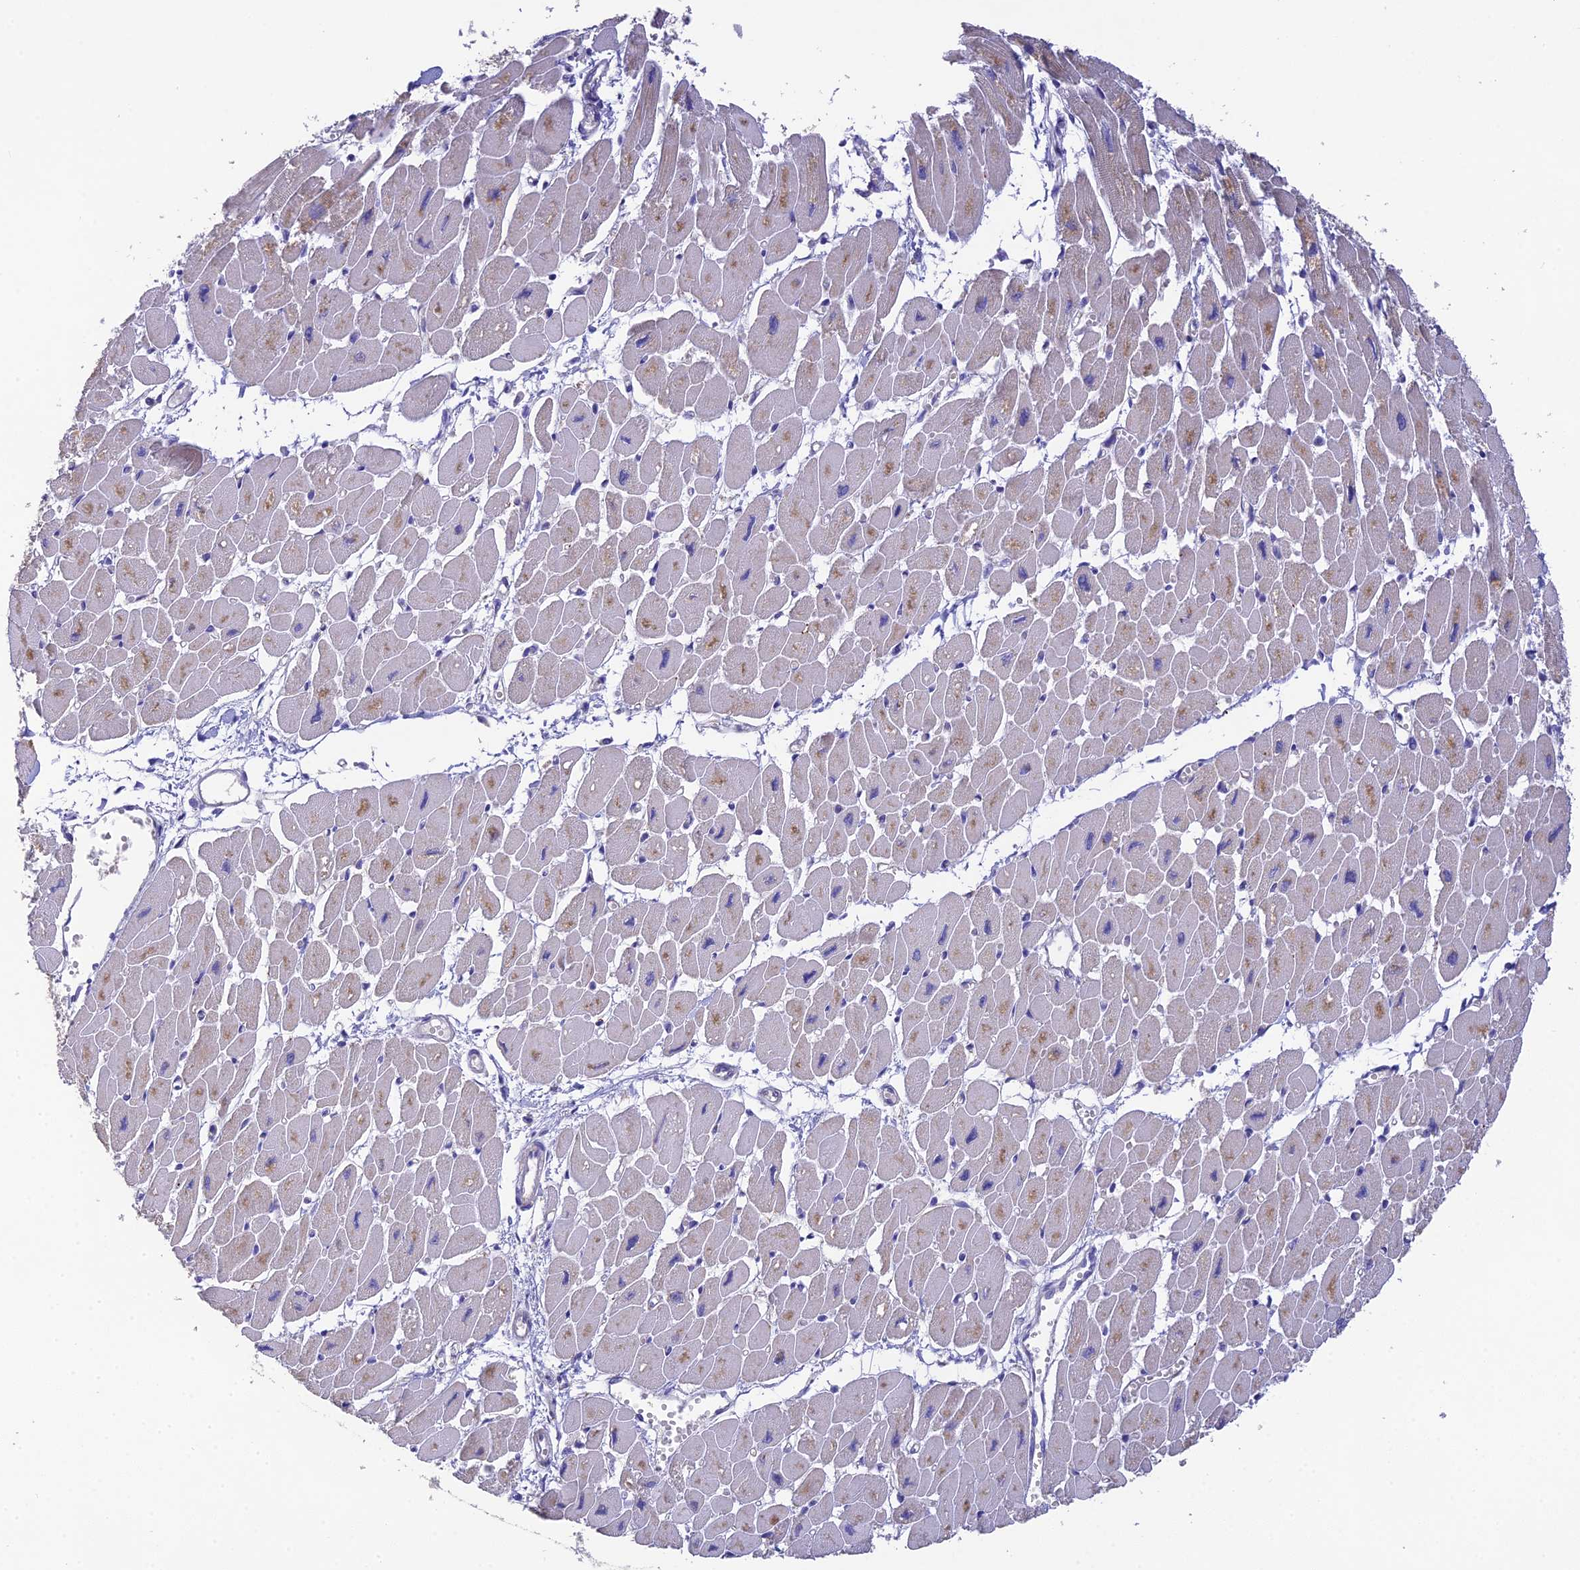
{"staining": {"intensity": "weak", "quantity": "<25%", "location": "cytoplasmic/membranous"}, "tissue": "heart muscle", "cell_type": "Cardiomyocytes", "image_type": "normal", "snomed": [{"axis": "morphology", "description": "Normal tissue, NOS"}, {"axis": "topography", "description": "Heart"}], "caption": "Cardiomyocytes show no significant positivity in normal heart muscle. (DAB (3,3'-diaminobenzidine) immunohistochemistry (IHC) with hematoxylin counter stain).", "gene": "HSD17B2", "patient": {"sex": "female", "age": 54}}